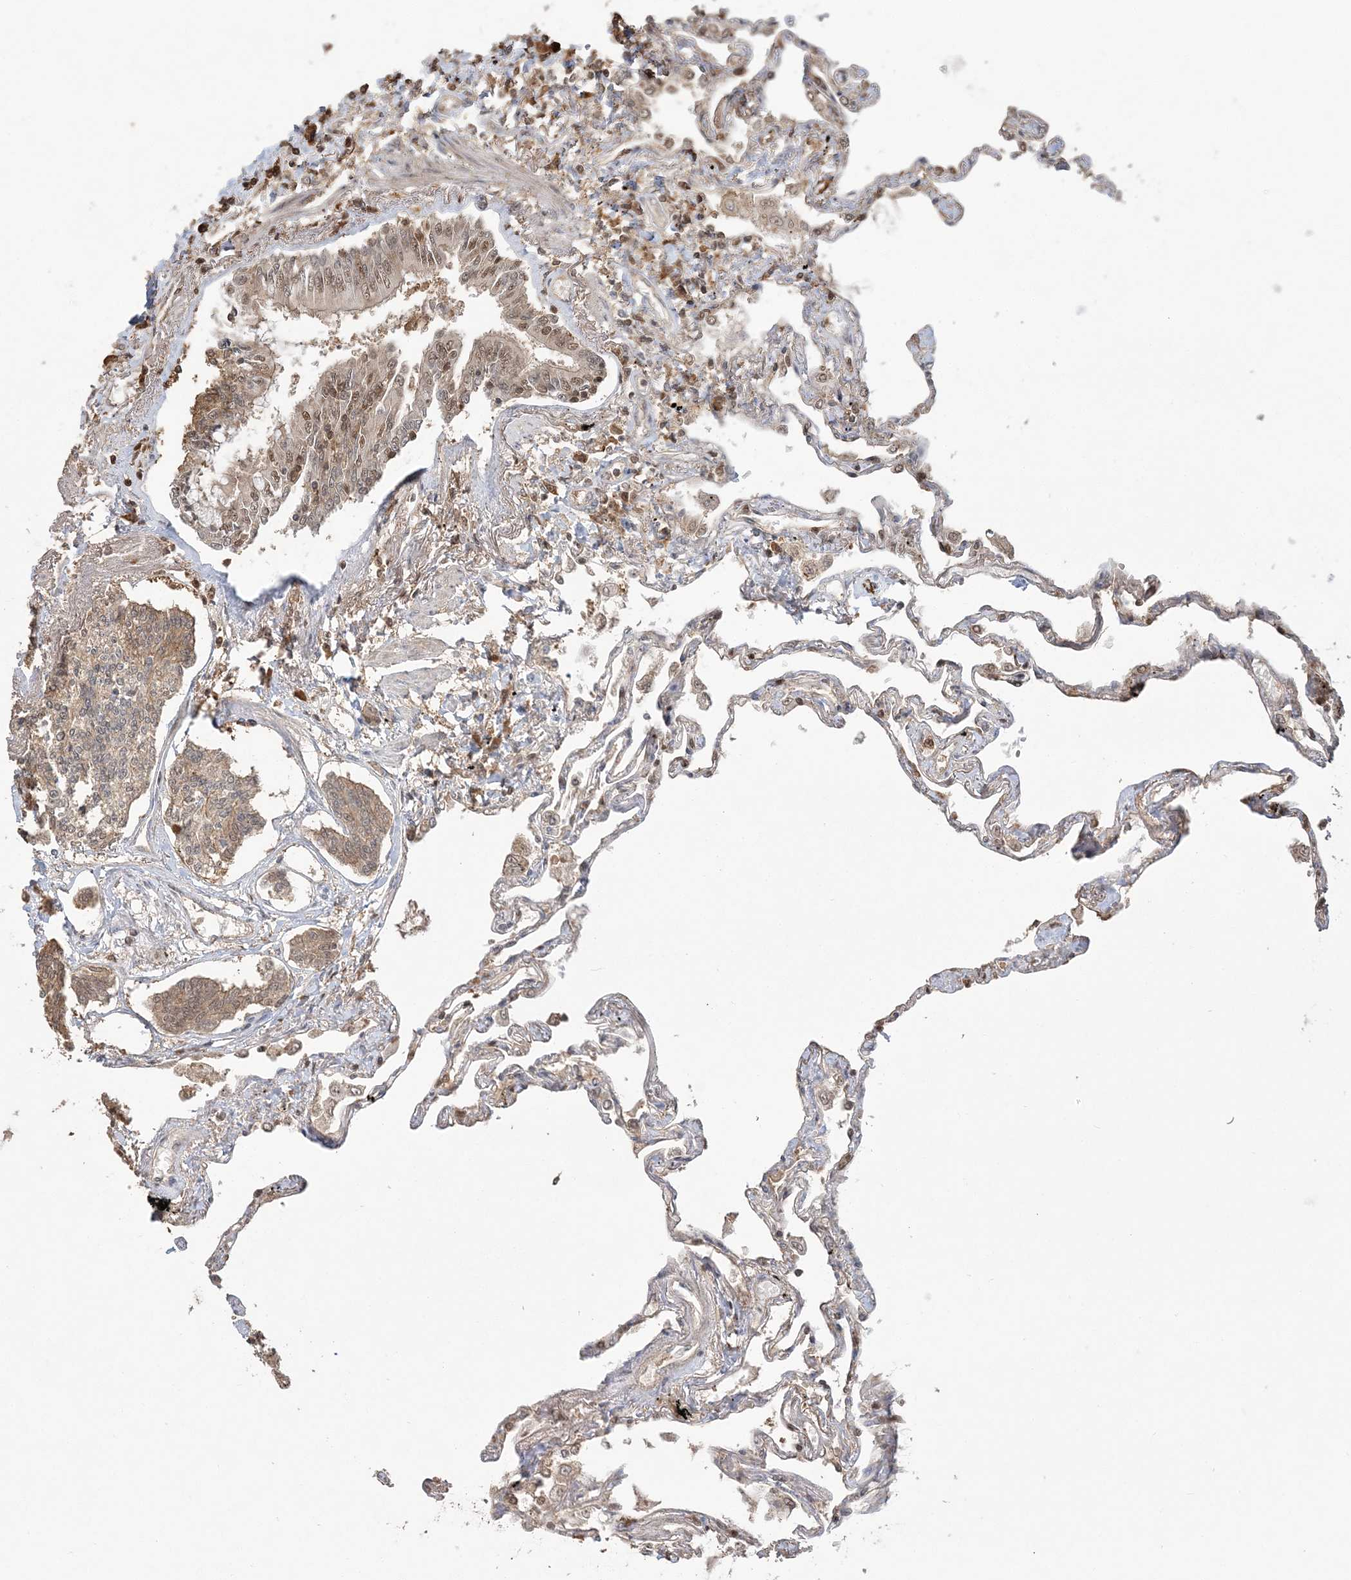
{"staining": {"intensity": "moderate", "quantity": "25%-75%", "location": "cytoplasmic/membranous,nuclear"}, "tissue": "lung", "cell_type": "Alveolar cells", "image_type": "normal", "snomed": [{"axis": "morphology", "description": "Normal tissue, NOS"}, {"axis": "topography", "description": "Lung"}], "caption": "A brown stain shows moderate cytoplasmic/membranous,nuclear positivity of a protein in alveolar cells of benign lung. The protein of interest is shown in brown color, while the nuclei are stained blue.", "gene": "CAB39", "patient": {"sex": "female", "age": 67}}